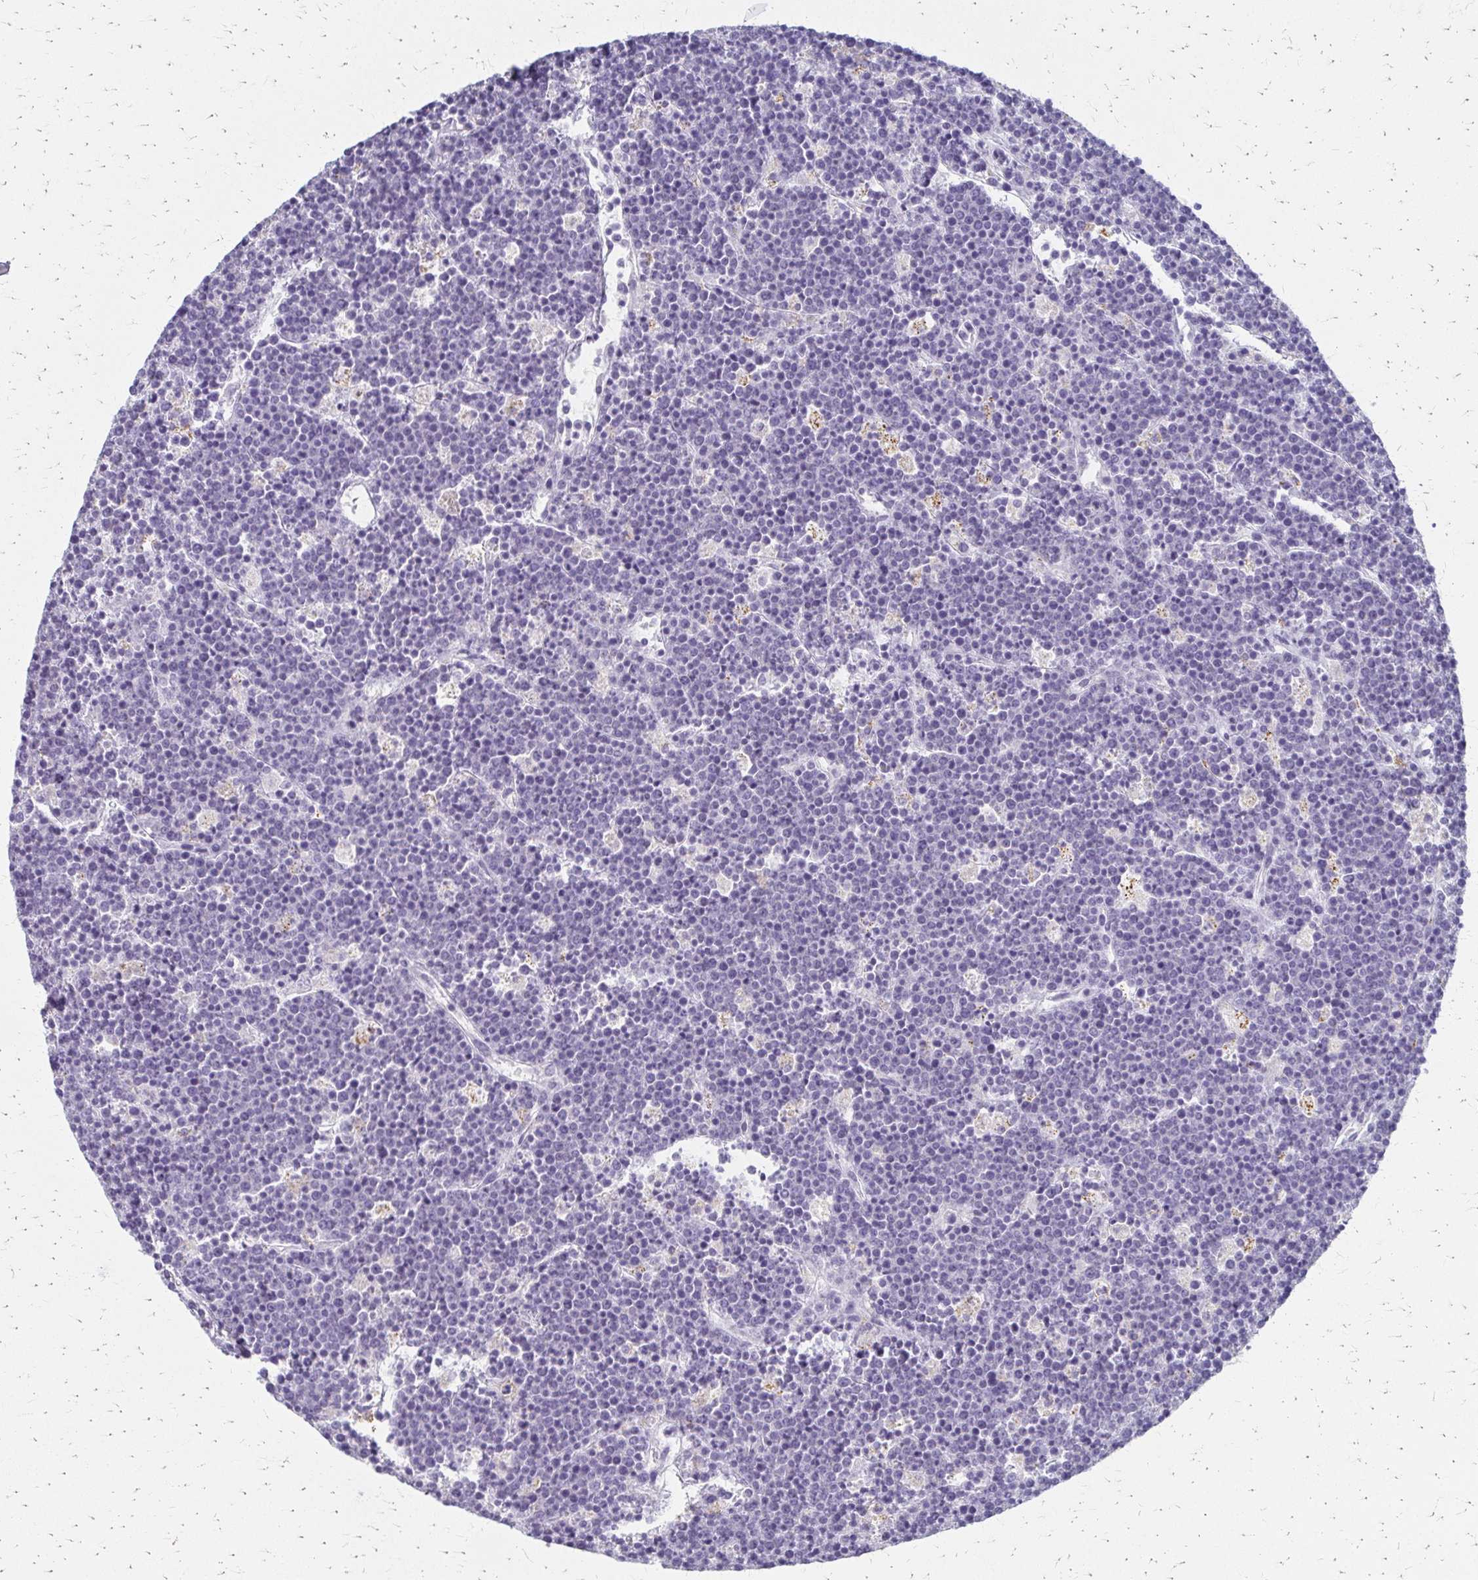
{"staining": {"intensity": "negative", "quantity": "none", "location": "none"}, "tissue": "lymphoma", "cell_type": "Tumor cells", "image_type": "cancer", "snomed": [{"axis": "morphology", "description": "Malignant lymphoma, non-Hodgkin's type, High grade"}, {"axis": "topography", "description": "Ovary"}], "caption": "A photomicrograph of lymphoma stained for a protein demonstrates no brown staining in tumor cells.", "gene": "ACP5", "patient": {"sex": "female", "age": 56}}